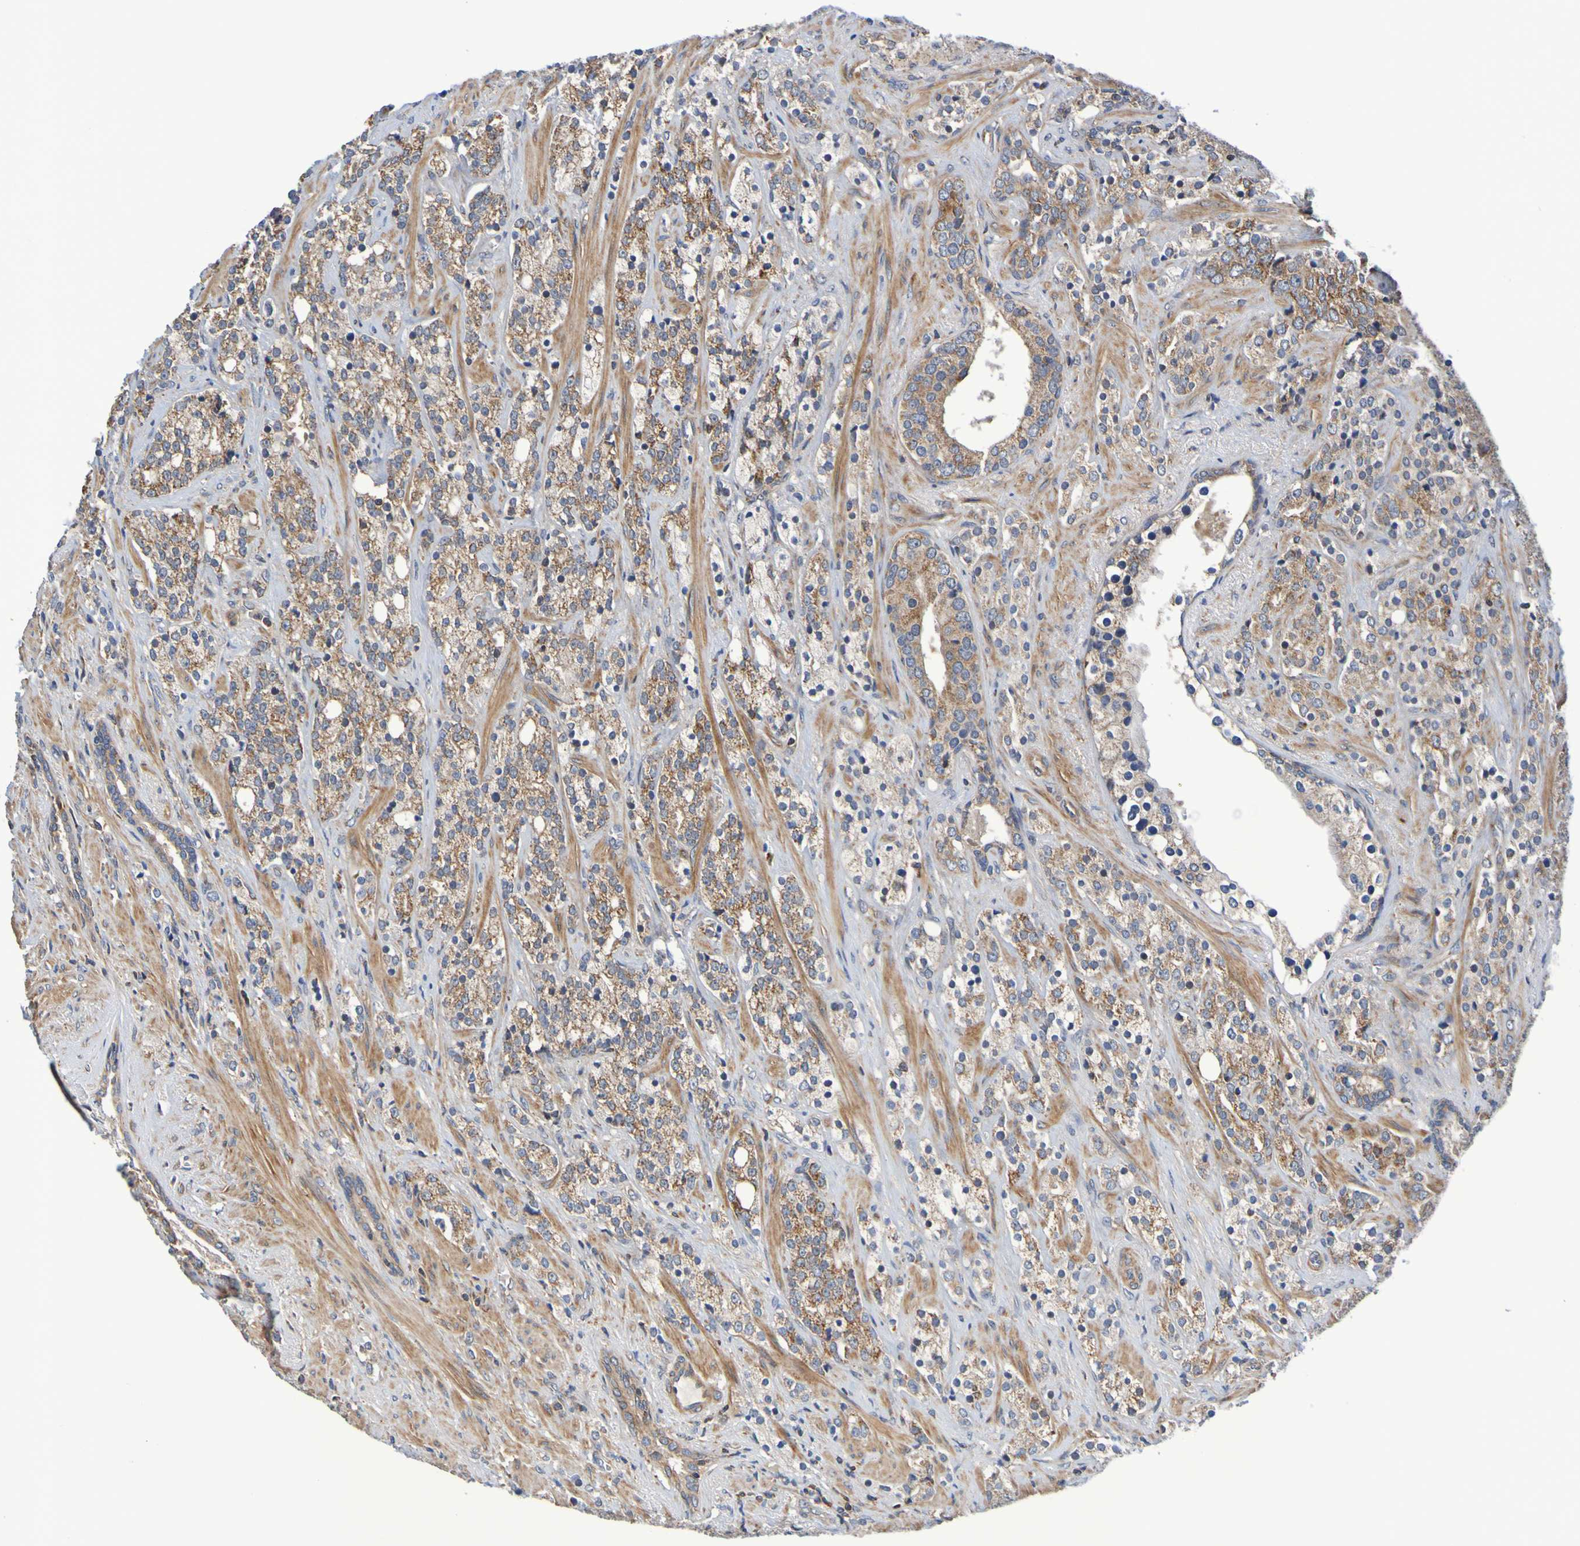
{"staining": {"intensity": "moderate", "quantity": ">75%", "location": "cytoplasmic/membranous"}, "tissue": "prostate cancer", "cell_type": "Tumor cells", "image_type": "cancer", "snomed": [{"axis": "morphology", "description": "Adenocarcinoma, High grade"}, {"axis": "topography", "description": "Prostate"}], "caption": "Moderate cytoplasmic/membranous protein positivity is seen in about >75% of tumor cells in prostate cancer (high-grade adenocarcinoma). Nuclei are stained in blue.", "gene": "CCDC51", "patient": {"sex": "male", "age": 71}}